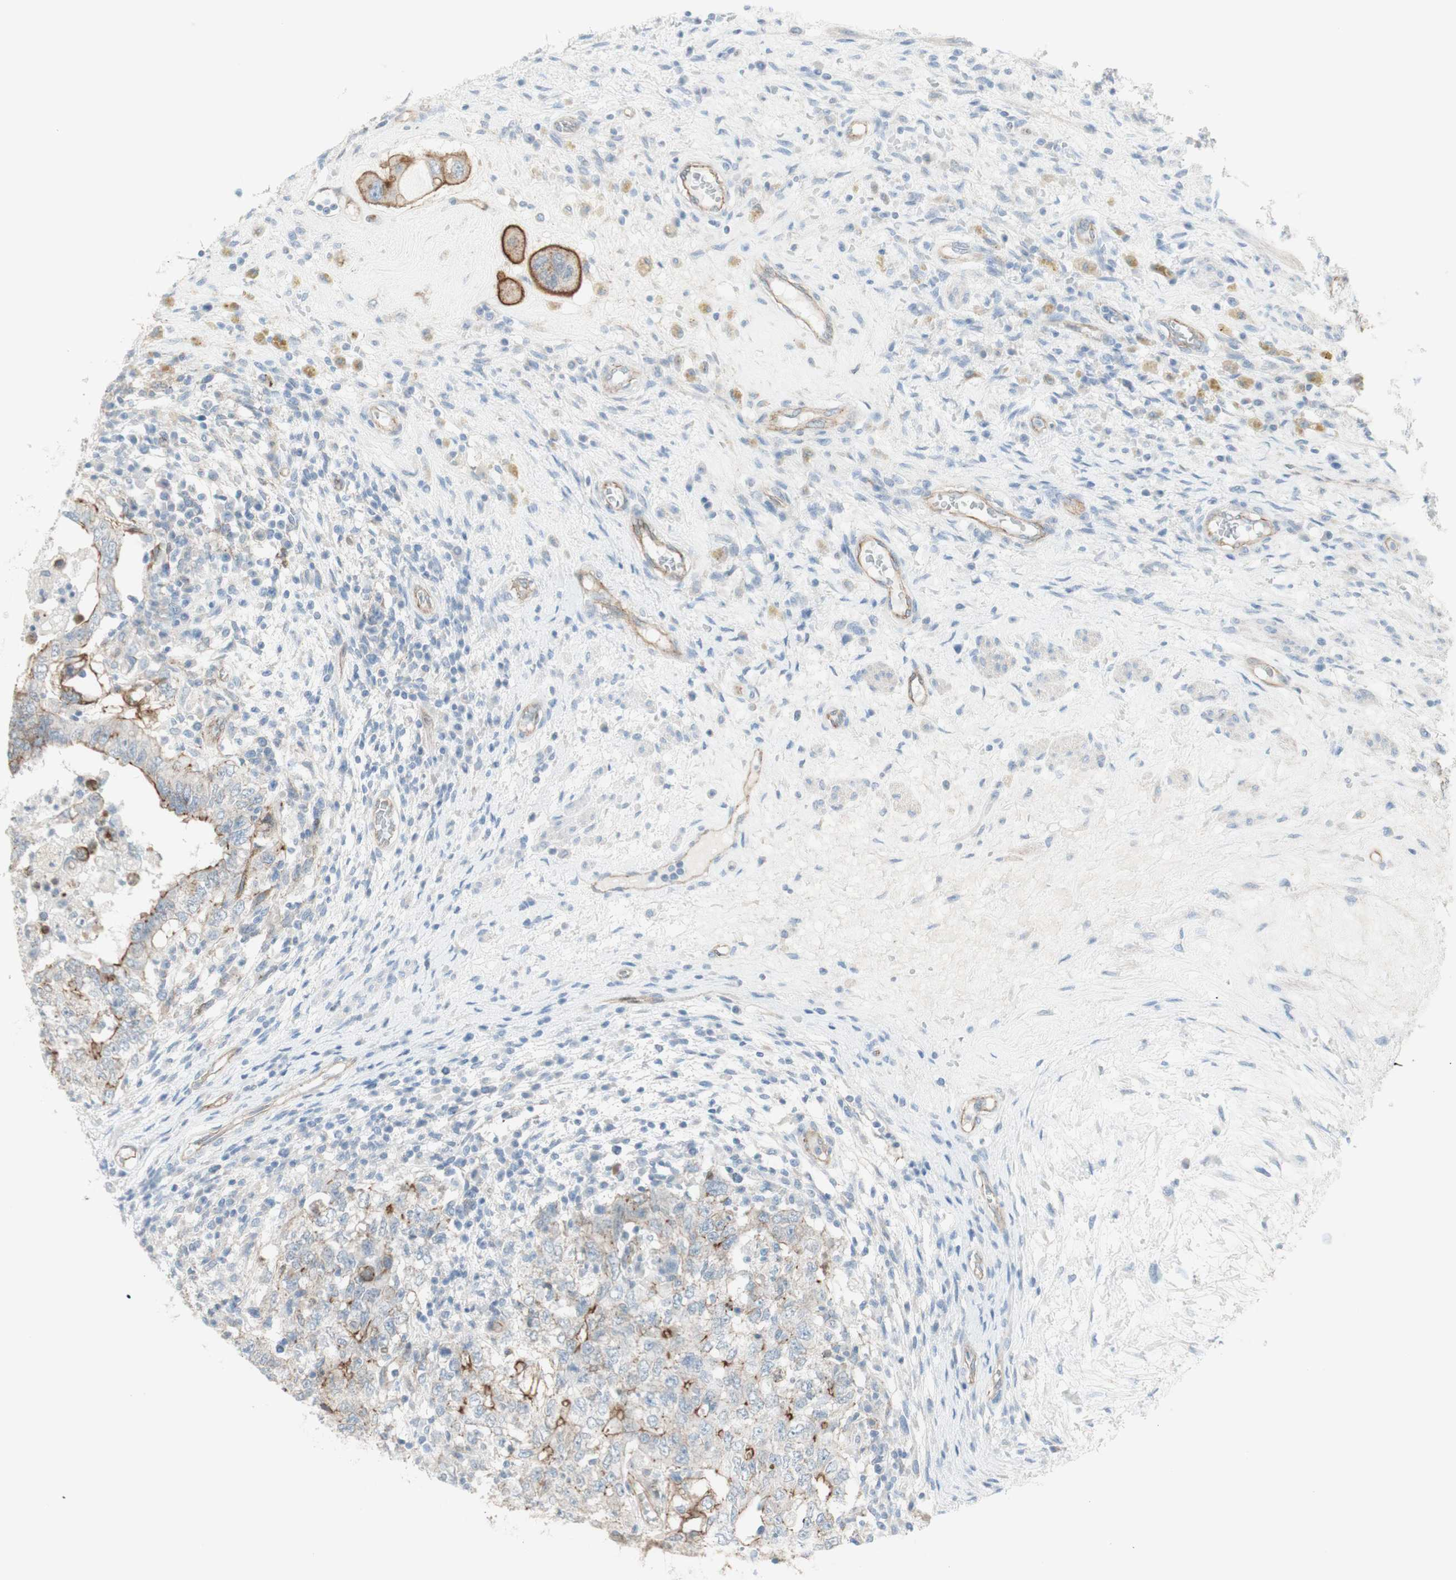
{"staining": {"intensity": "moderate", "quantity": "<25%", "location": "cytoplasmic/membranous"}, "tissue": "testis cancer", "cell_type": "Tumor cells", "image_type": "cancer", "snomed": [{"axis": "morphology", "description": "Carcinoma, Embryonal, NOS"}, {"axis": "topography", "description": "Testis"}], "caption": "Tumor cells exhibit moderate cytoplasmic/membranous positivity in approximately <25% of cells in testis cancer.", "gene": "MYO6", "patient": {"sex": "male", "age": 26}}